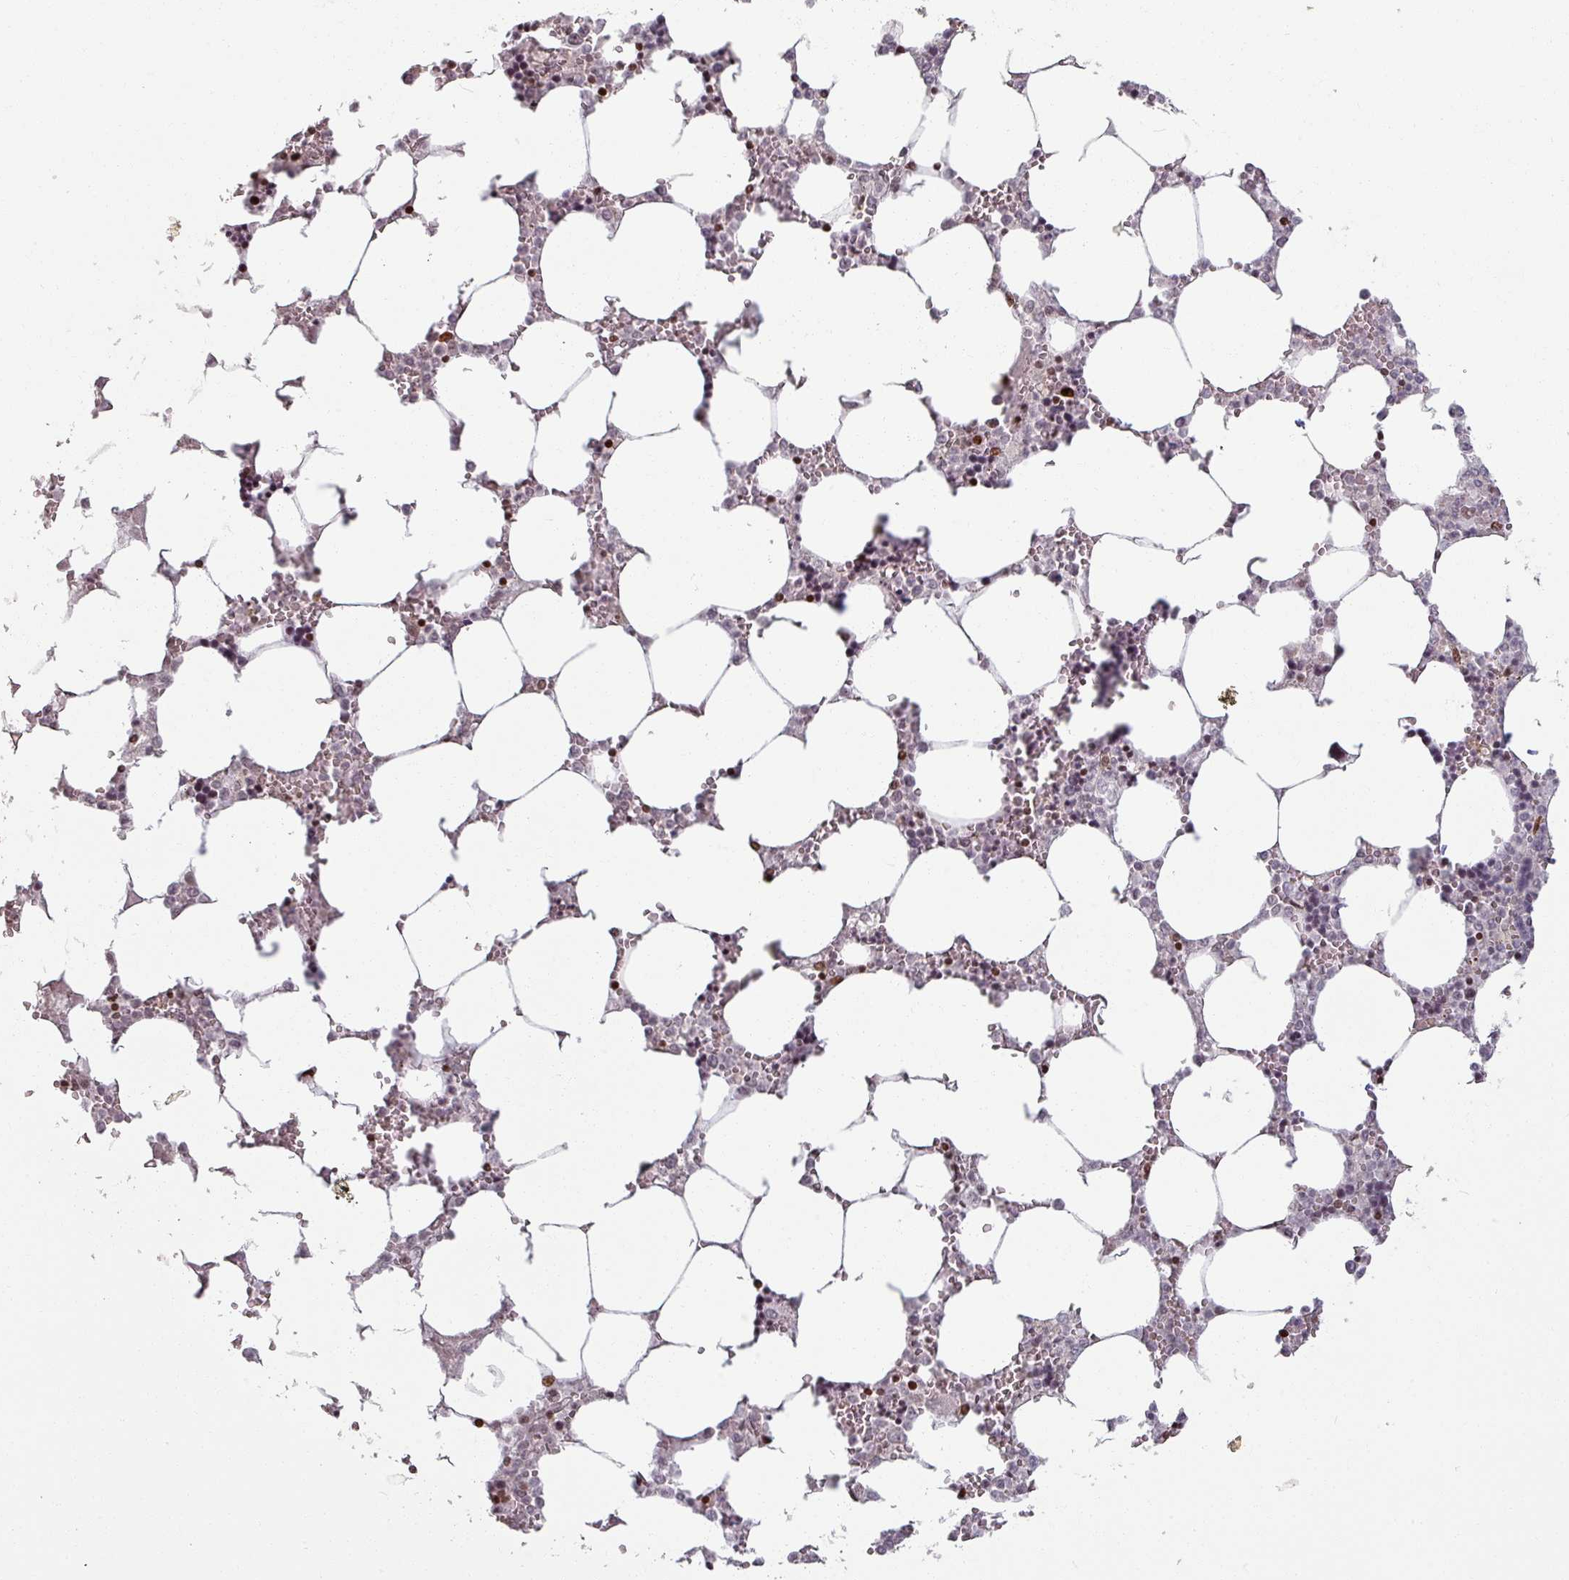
{"staining": {"intensity": "strong", "quantity": "<25%", "location": "nuclear"}, "tissue": "bone marrow", "cell_type": "Hematopoietic cells", "image_type": "normal", "snomed": [{"axis": "morphology", "description": "Normal tissue, NOS"}, {"axis": "topography", "description": "Bone marrow"}], "caption": "Immunohistochemistry (IHC) micrograph of benign bone marrow: bone marrow stained using immunohistochemistry reveals medium levels of strong protein expression localized specifically in the nuclear of hematopoietic cells, appearing as a nuclear brown color.", "gene": "NCOR1", "patient": {"sex": "male", "age": 64}}